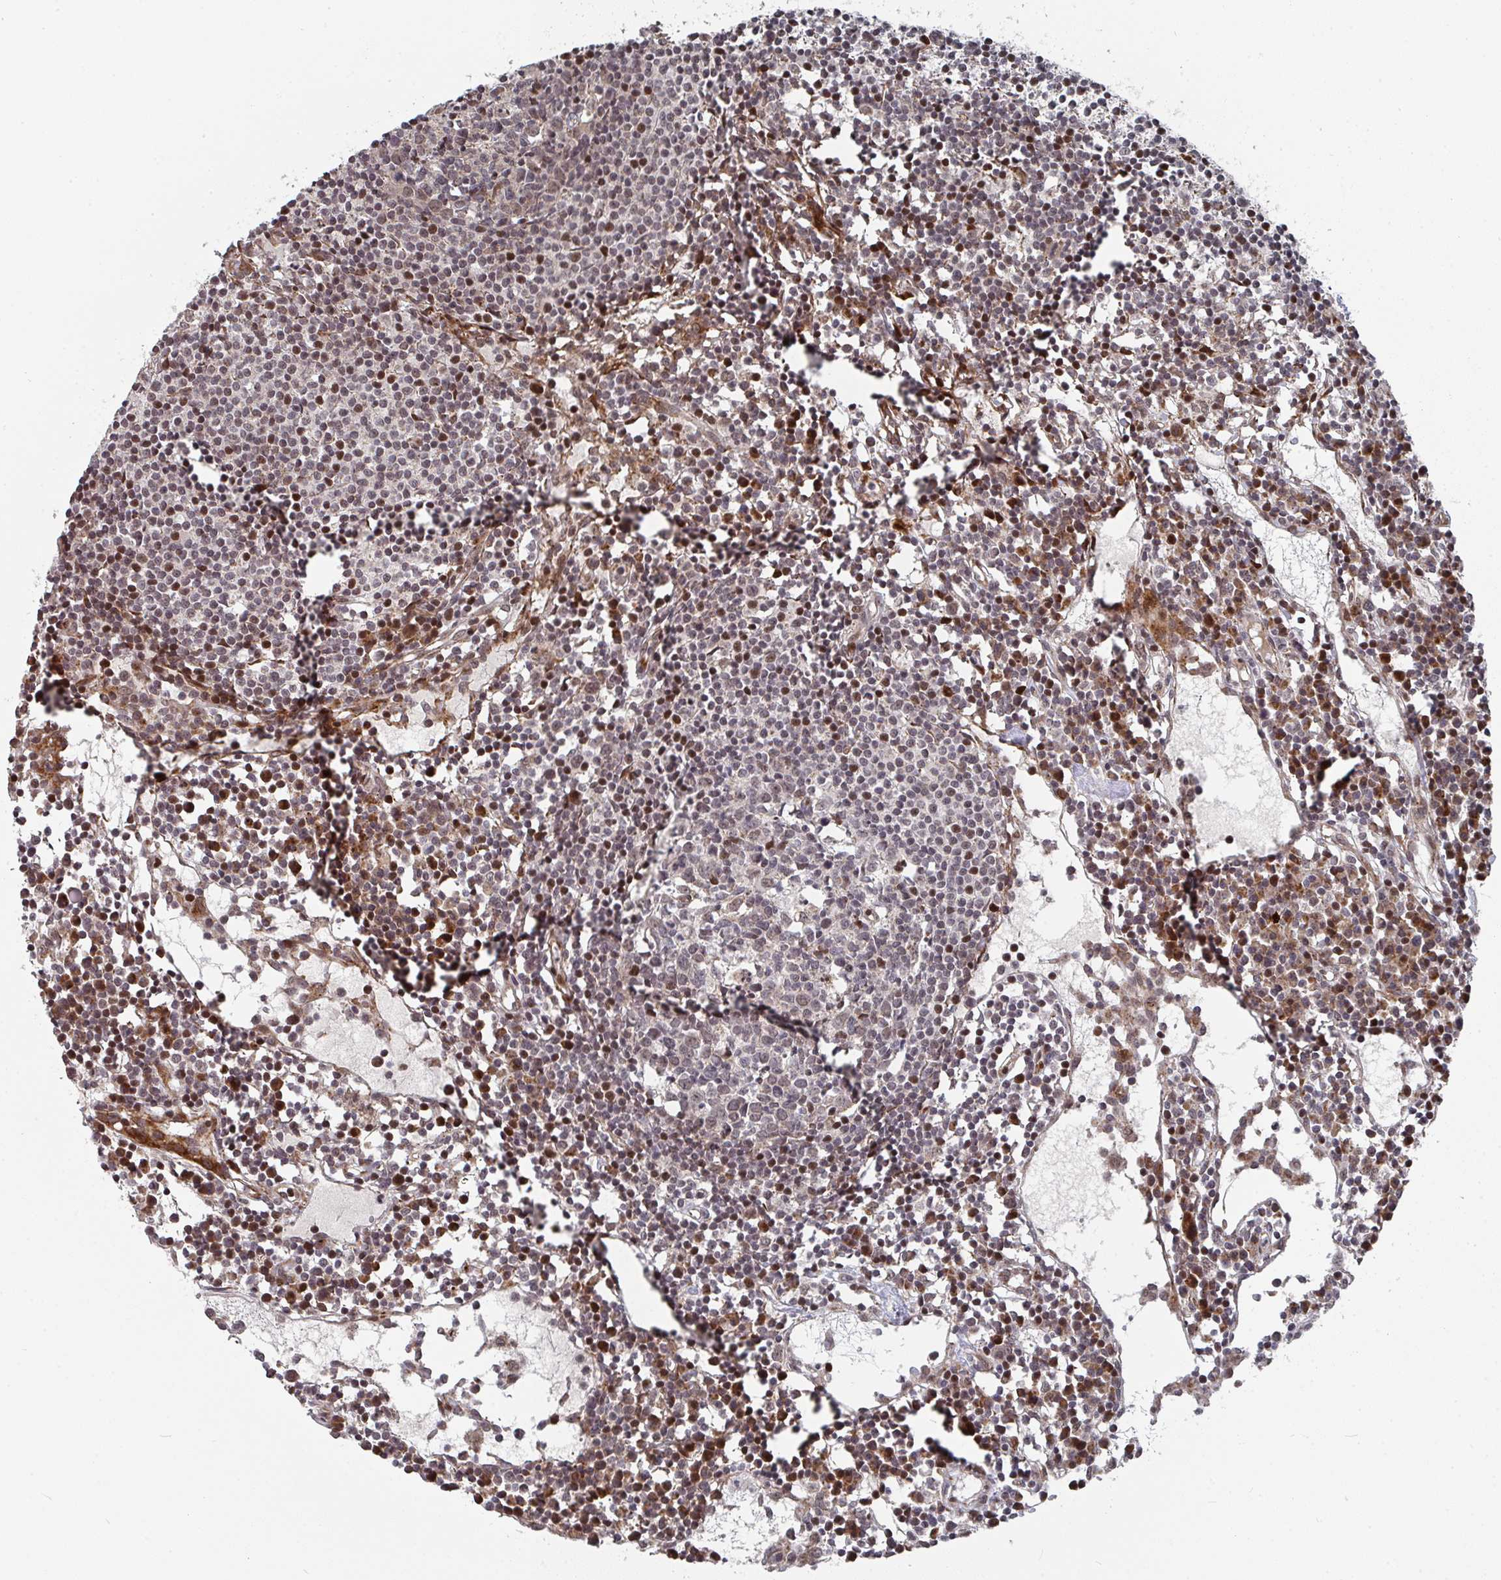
{"staining": {"intensity": "weak", "quantity": "25%-75%", "location": "nuclear"}, "tissue": "lymph node", "cell_type": "Germinal center cells", "image_type": "normal", "snomed": [{"axis": "morphology", "description": "Normal tissue, NOS"}, {"axis": "topography", "description": "Lymph node"}], "caption": "Brown immunohistochemical staining in benign lymph node displays weak nuclear expression in approximately 25%-75% of germinal center cells. Using DAB (brown) and hematoxylin (blue) stains, captured at high magnification using brightfield microscopy.", "gene": "RBBP5", "patient": {"sex": "female", "age": 78}}